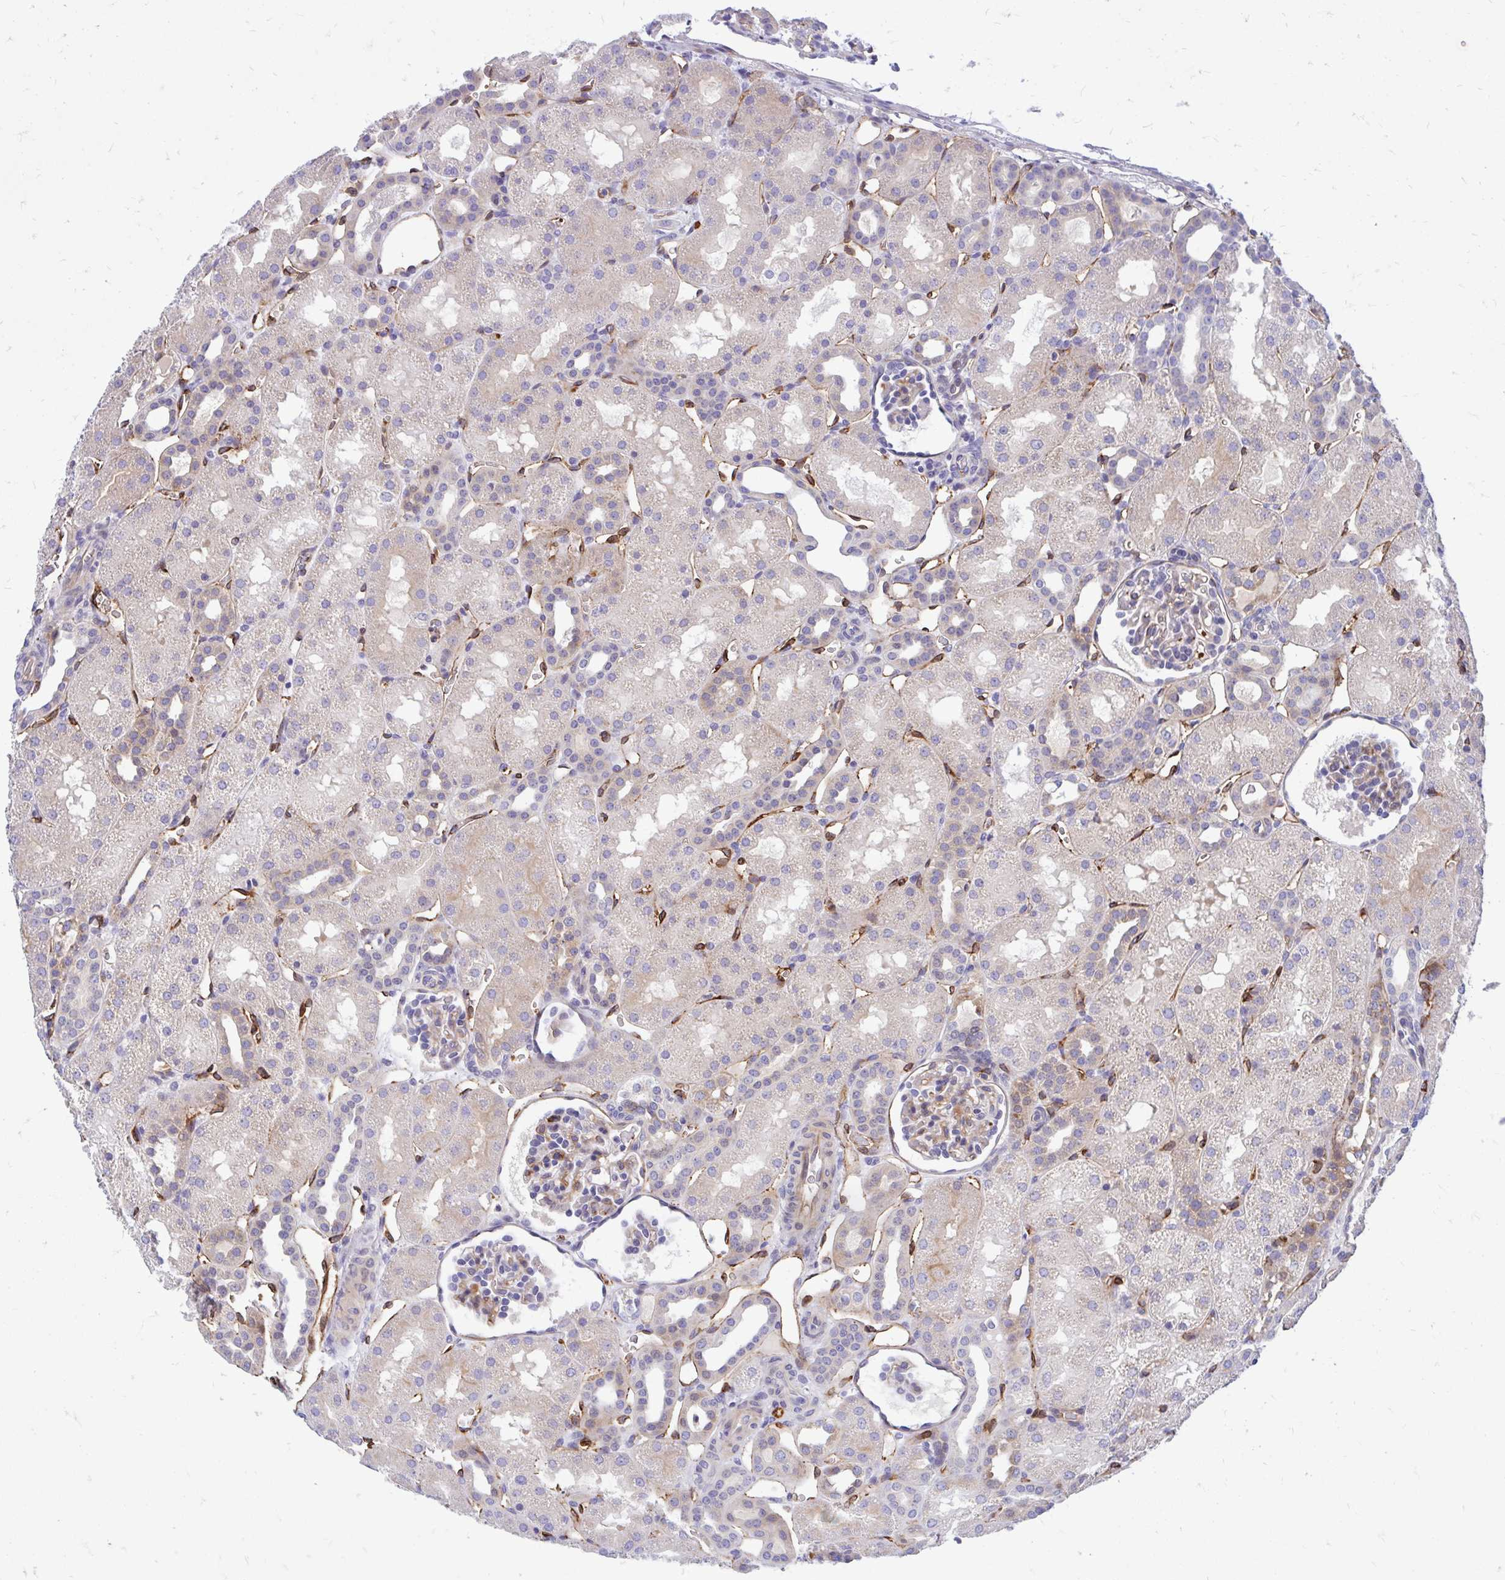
{"staining": {"intensity": "moderate", "quantity": "<25%", "location": "cytoplasmic/membranous"}, "tissue": "kidney", "cell_type": "Cells in glomeruli", "image_type": "normal", "snomed": [{"axis": "morphology", "description": "Normal tissue, NOS"}, {"axis": "topography", "description": "Kidney"}], "caption": "Brown immunohistochemical staining in normal human kidney demonstrates moderate cytoplasmic/membranous staining in about <25% of cells in glomeruli.", "gene": "ESPNL", "patient": {"sex": "male", "age": 2}}